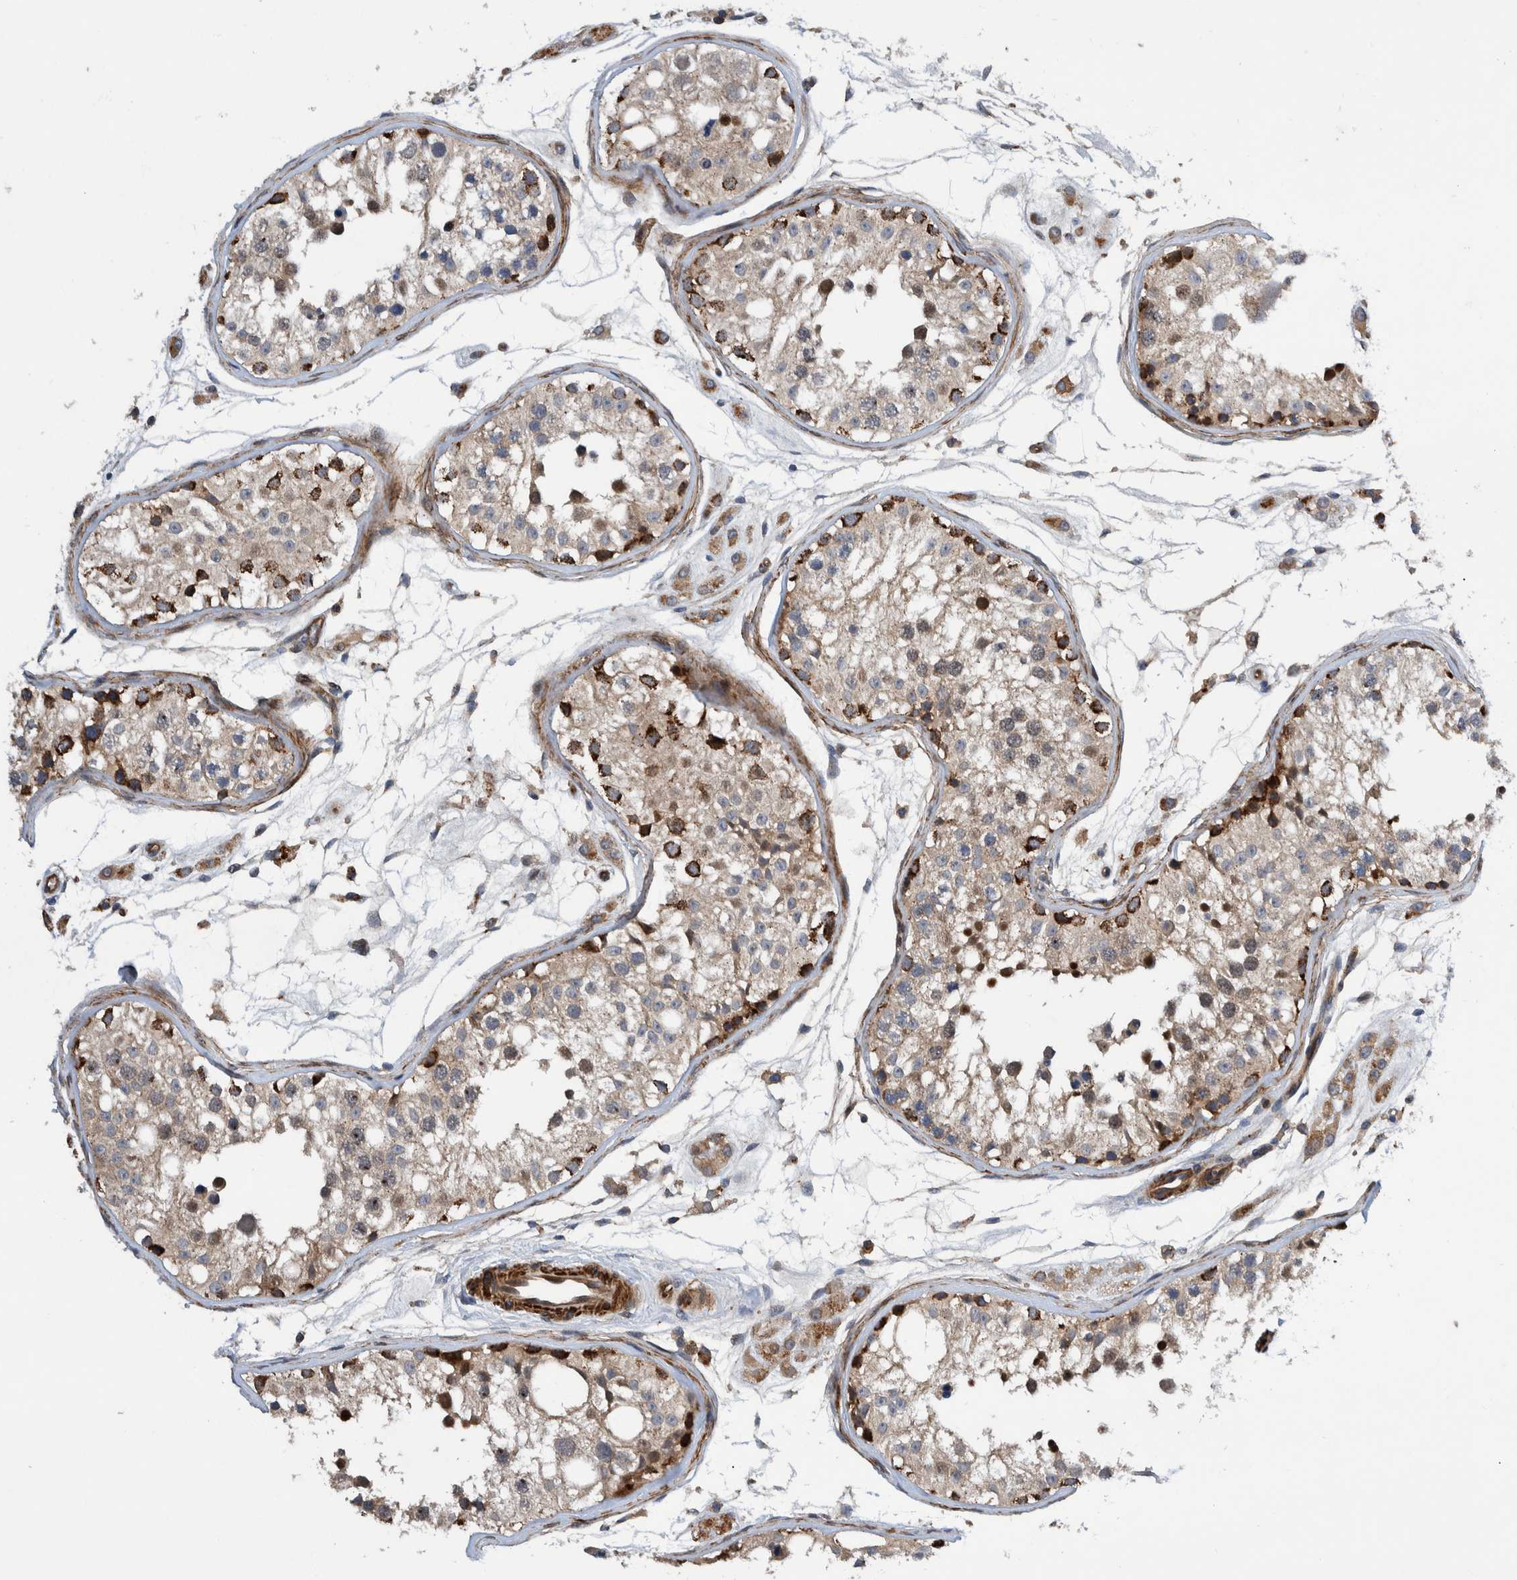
{"staining": {"intensity": "strong", "quantity": "<25%", "location": "cytoplasmic/membranous"}, "tissue": "testis", "cell_type": "Cells in seminiferous ducts", "image_type": "normal", "snomed": [{"axis": "morphology", "description": "Normal tissue, NOS"}, {"axis": "morphology", "description": "Adenocarcinoma, metastatic, NOS"}, {"axis": "topography", "description": "Testis"}], "caption": "High-magnification brightfield microscopy of unremarkable testis stained with DAB (brown) and counterstained with hematoxylin (blue). cells in seminiferous ducts exhibit strong cytoplasmic/membranous staining is present in about<25% of cells.", "gene": "GRPEL2", "patient": {"sex": "male", "age": 26}}